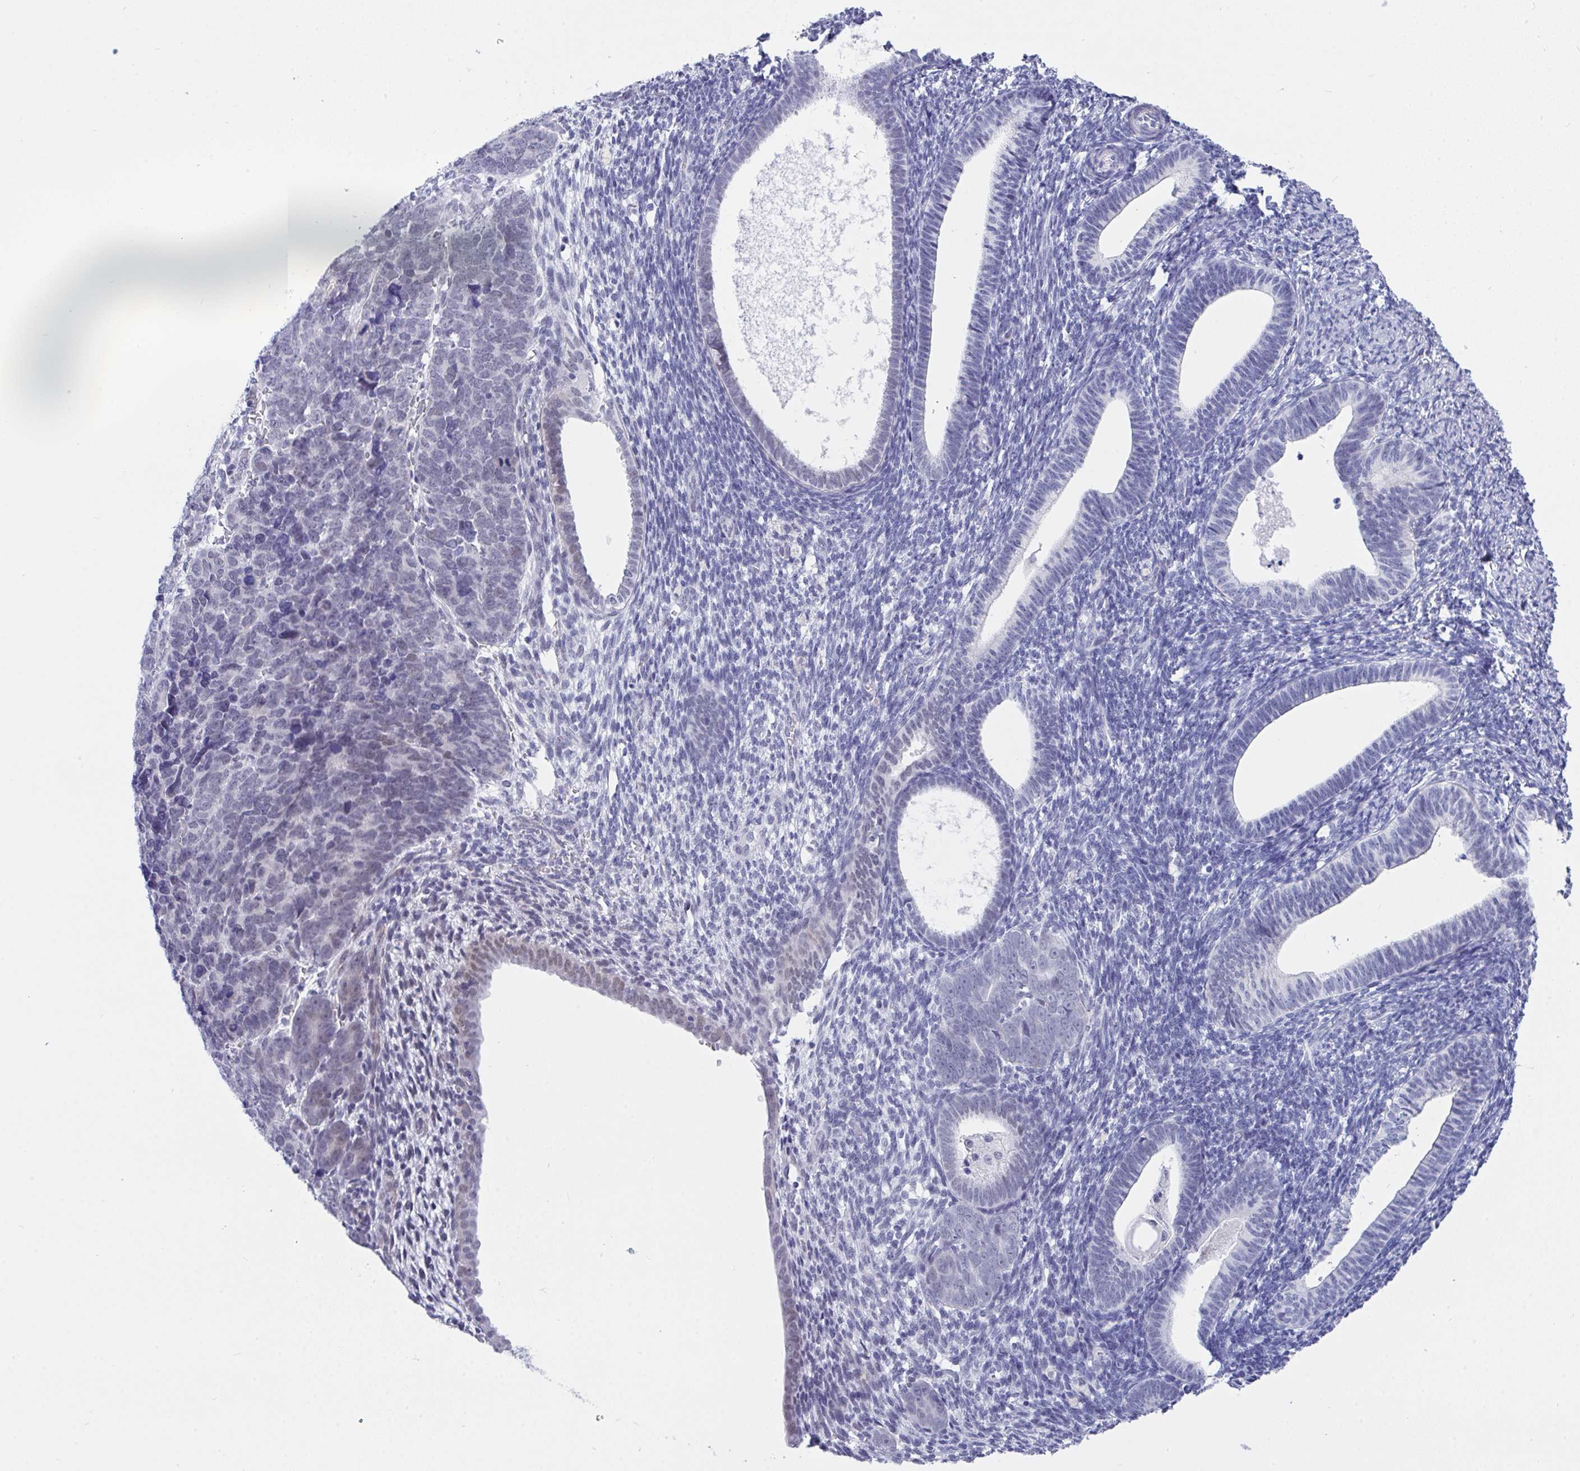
{"staining": {"intensity": "negative", "quantity": "none", "location": "none"}, "tissue": "endometrial cancer", "cell_type": "Tumor cells", "image_type": "cancer", "snomed": [{"axis": "morphology", "description": "Adenocarcinoma, NOS"}, {"axis": "topography", "description": "Endometrium"}], "caption": "This is a photomicrograph of immunohistochemistry staining of endometrial adenocarcinoma, which shows no expression in tumor cells.", "gene": "FBXL22", "patient": {"sex": "female", "age": 82}}